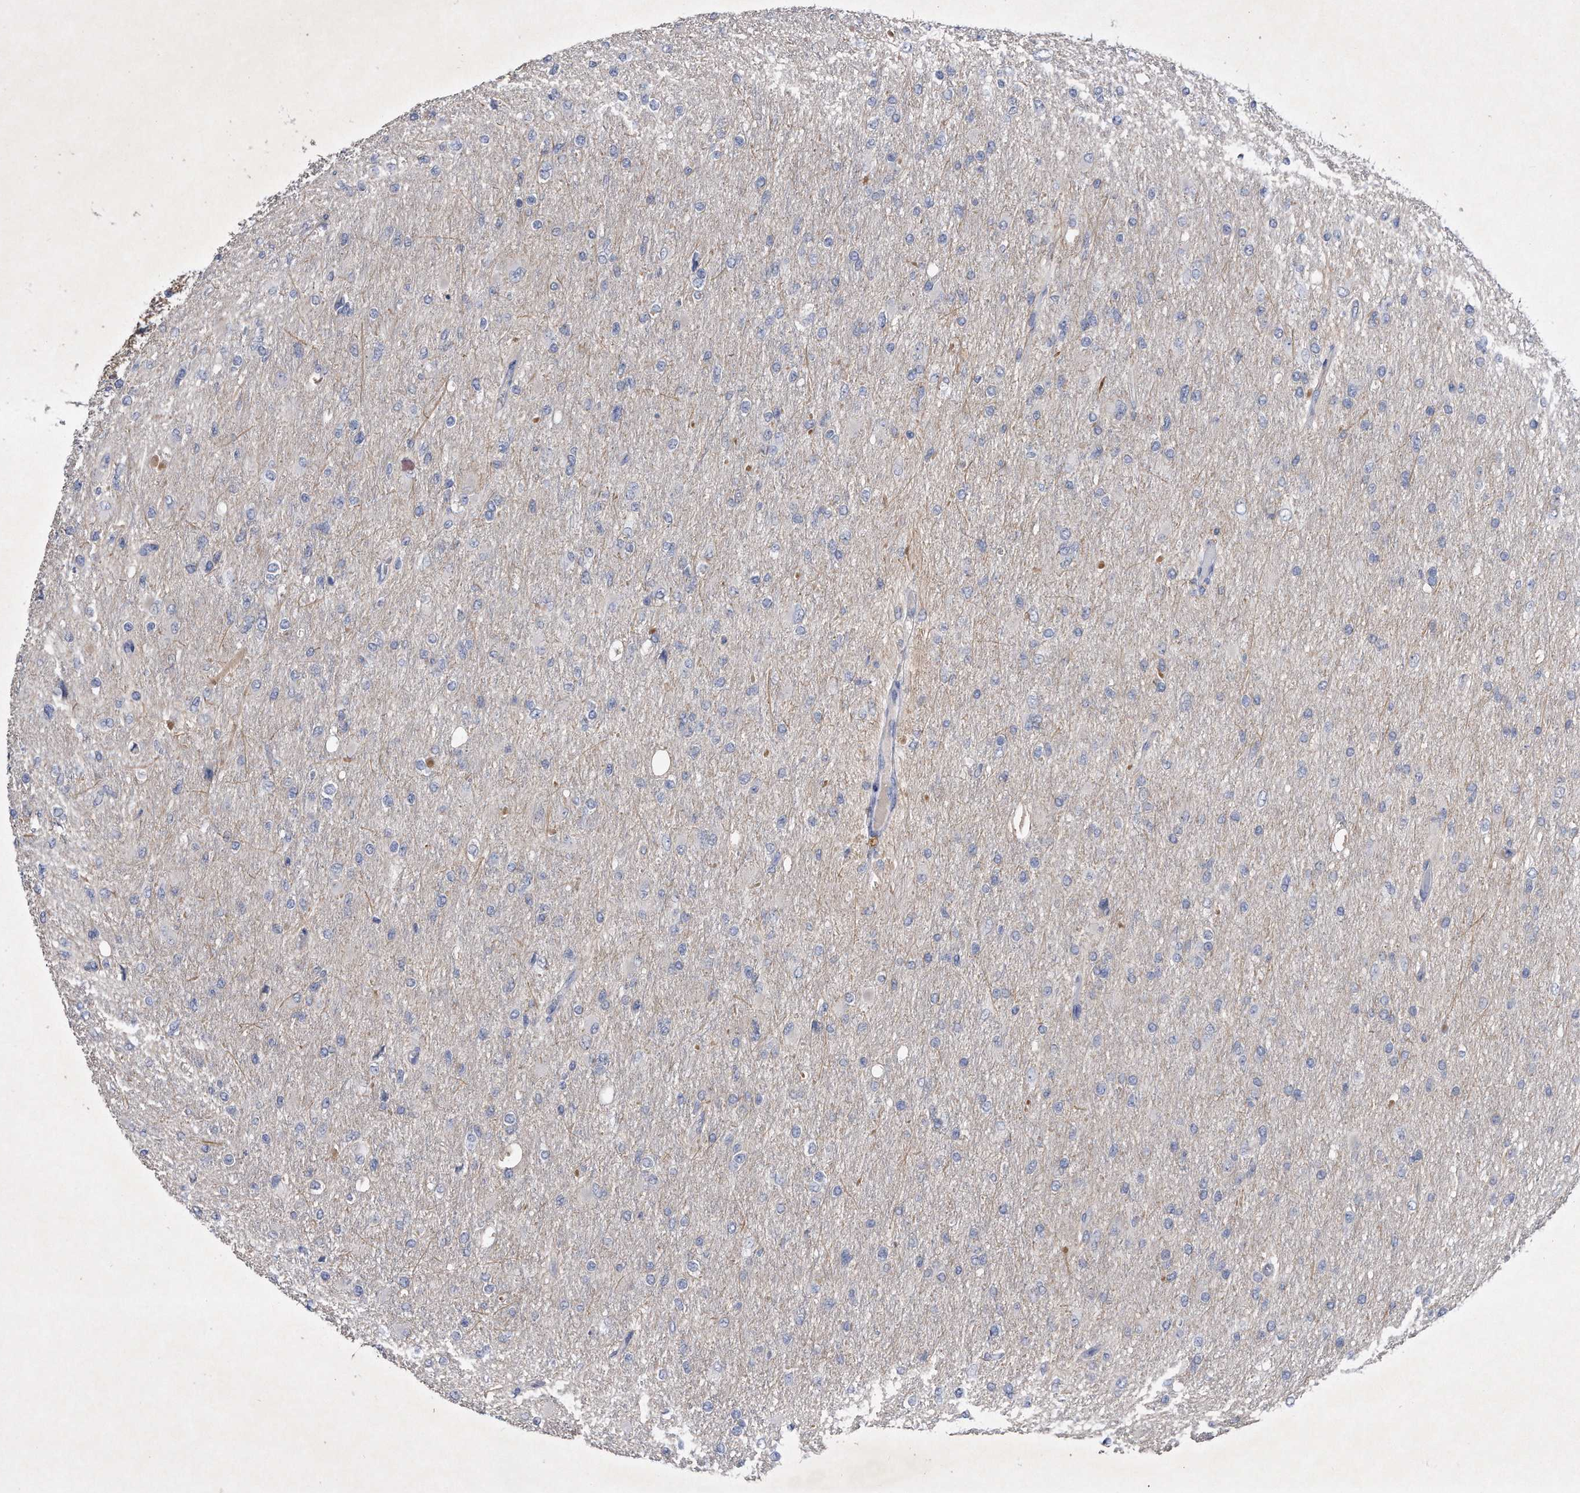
{"staining": {"intensity": "negative", "quantity": "none", "location": "none"}, "tissue": "glioma", "cell_type": "Tumor cells", "image_type": "cancer", "snomed": [{"axis": "morphology", "description": "Glioma, malignant, High grade"}, {"axis": "topography", "description": "Cerebral cortex"}], "caption": "The immunohistochemistry (IHC) image has no significant staining in tumor cells of glioma tissue. (Immunohistochemistry, brightfield microscopy, high magnification).", "gene": "ASNS", "patient": {"sex": "female", "age": 36}}